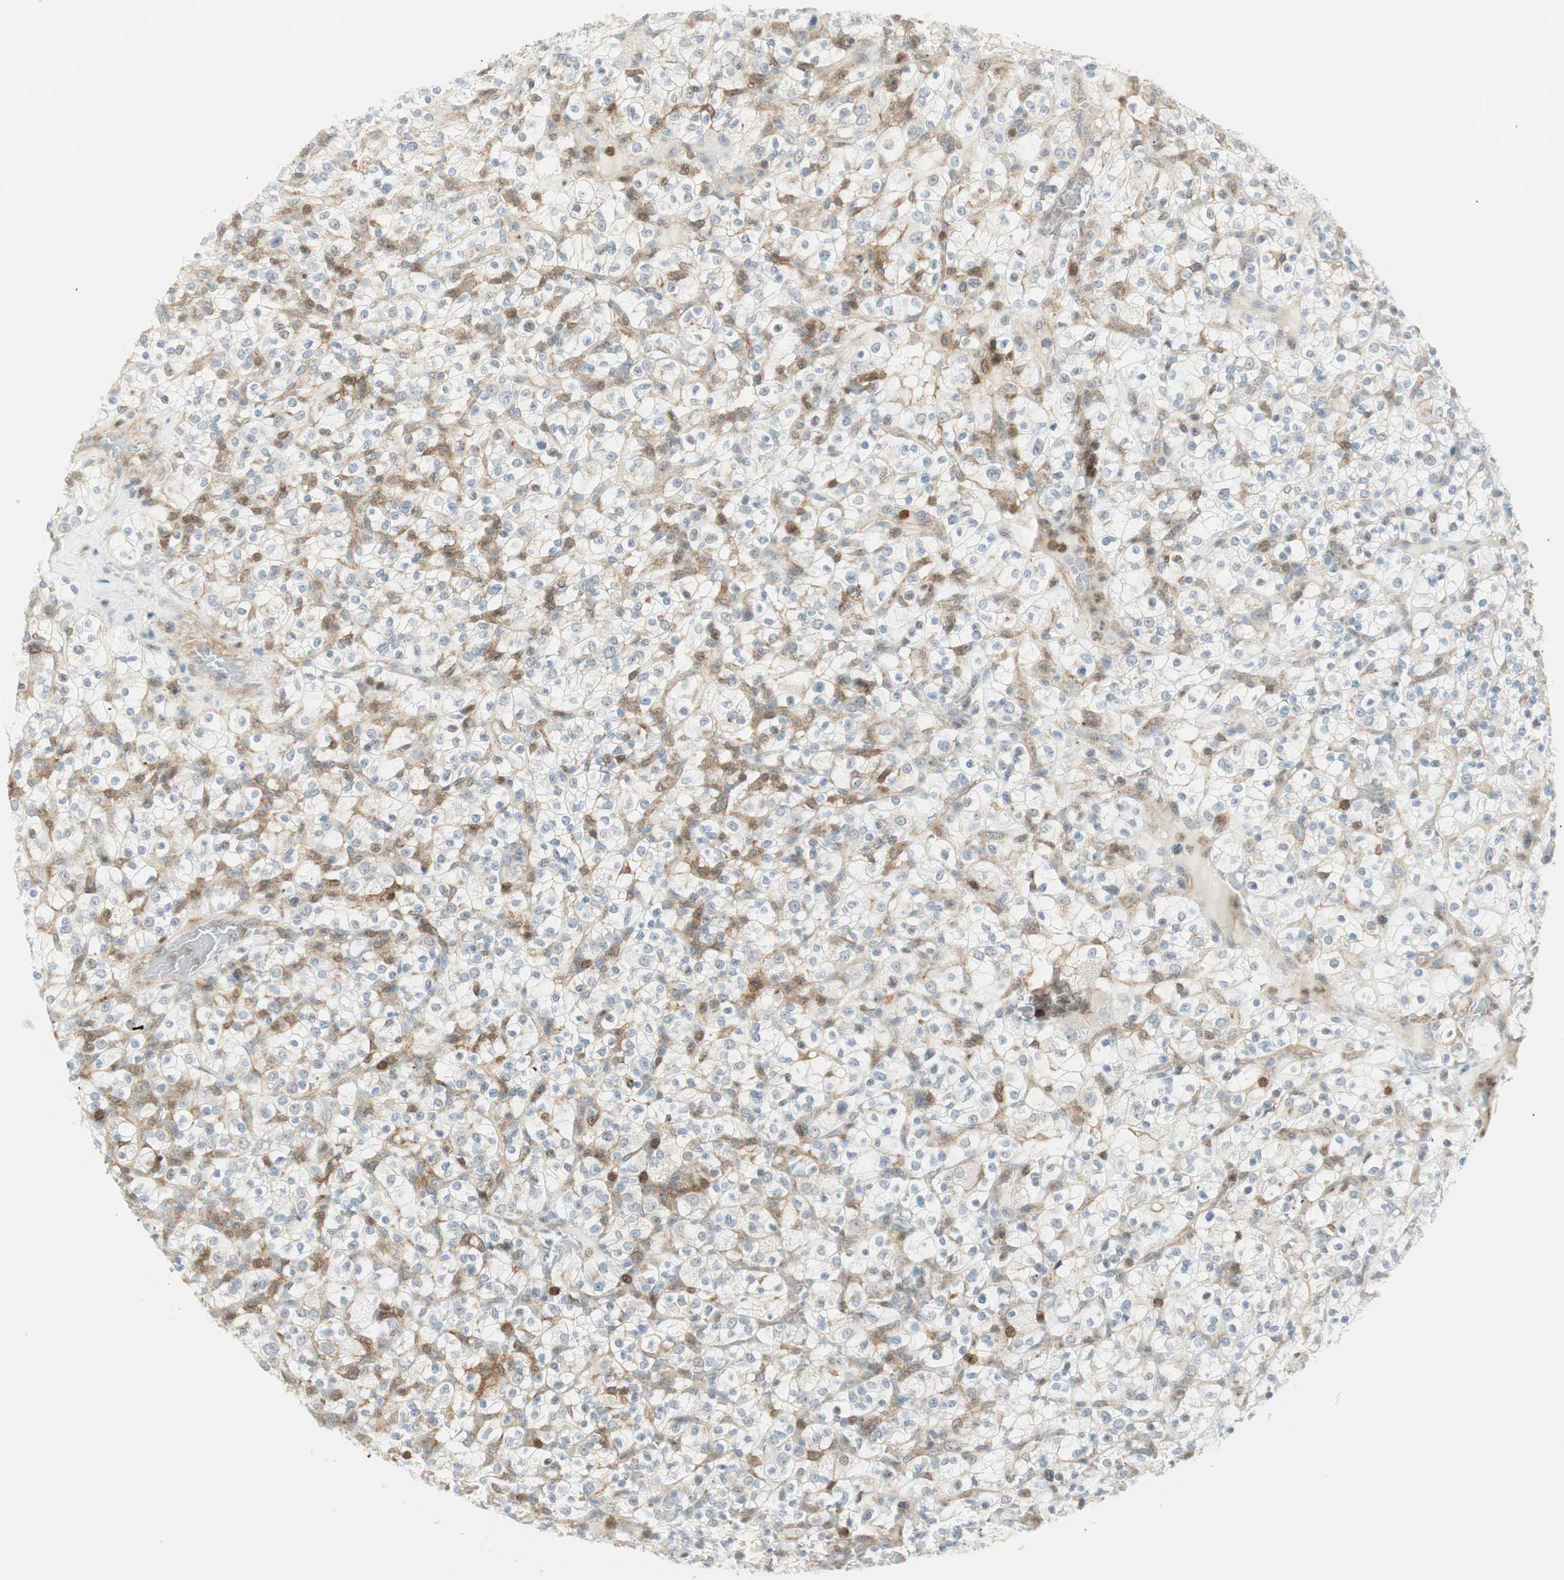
{"staining": {"intensity": "negative", "quantity": "none", "location": "none"}, "tissue": "renal cancer", "cell_type": "Tumor cells", "image_type": "cancer", "snomed": [{"axis": "morphology", "description": "Normal tissue, NOS"}, {"axis": "morphology", "description": "Adenocarcinoma, NOS"}, {"axis": "topography", "description": "Kidney"}], "caption": "DAB (3,3'-diaminobenzidine) immunohistochemical staining of adenocarcinoma (renal) reveals no significant expression in tumor cells.", "gene": "PPP1CA", "patient": {"sex": "female", "age": 72}}